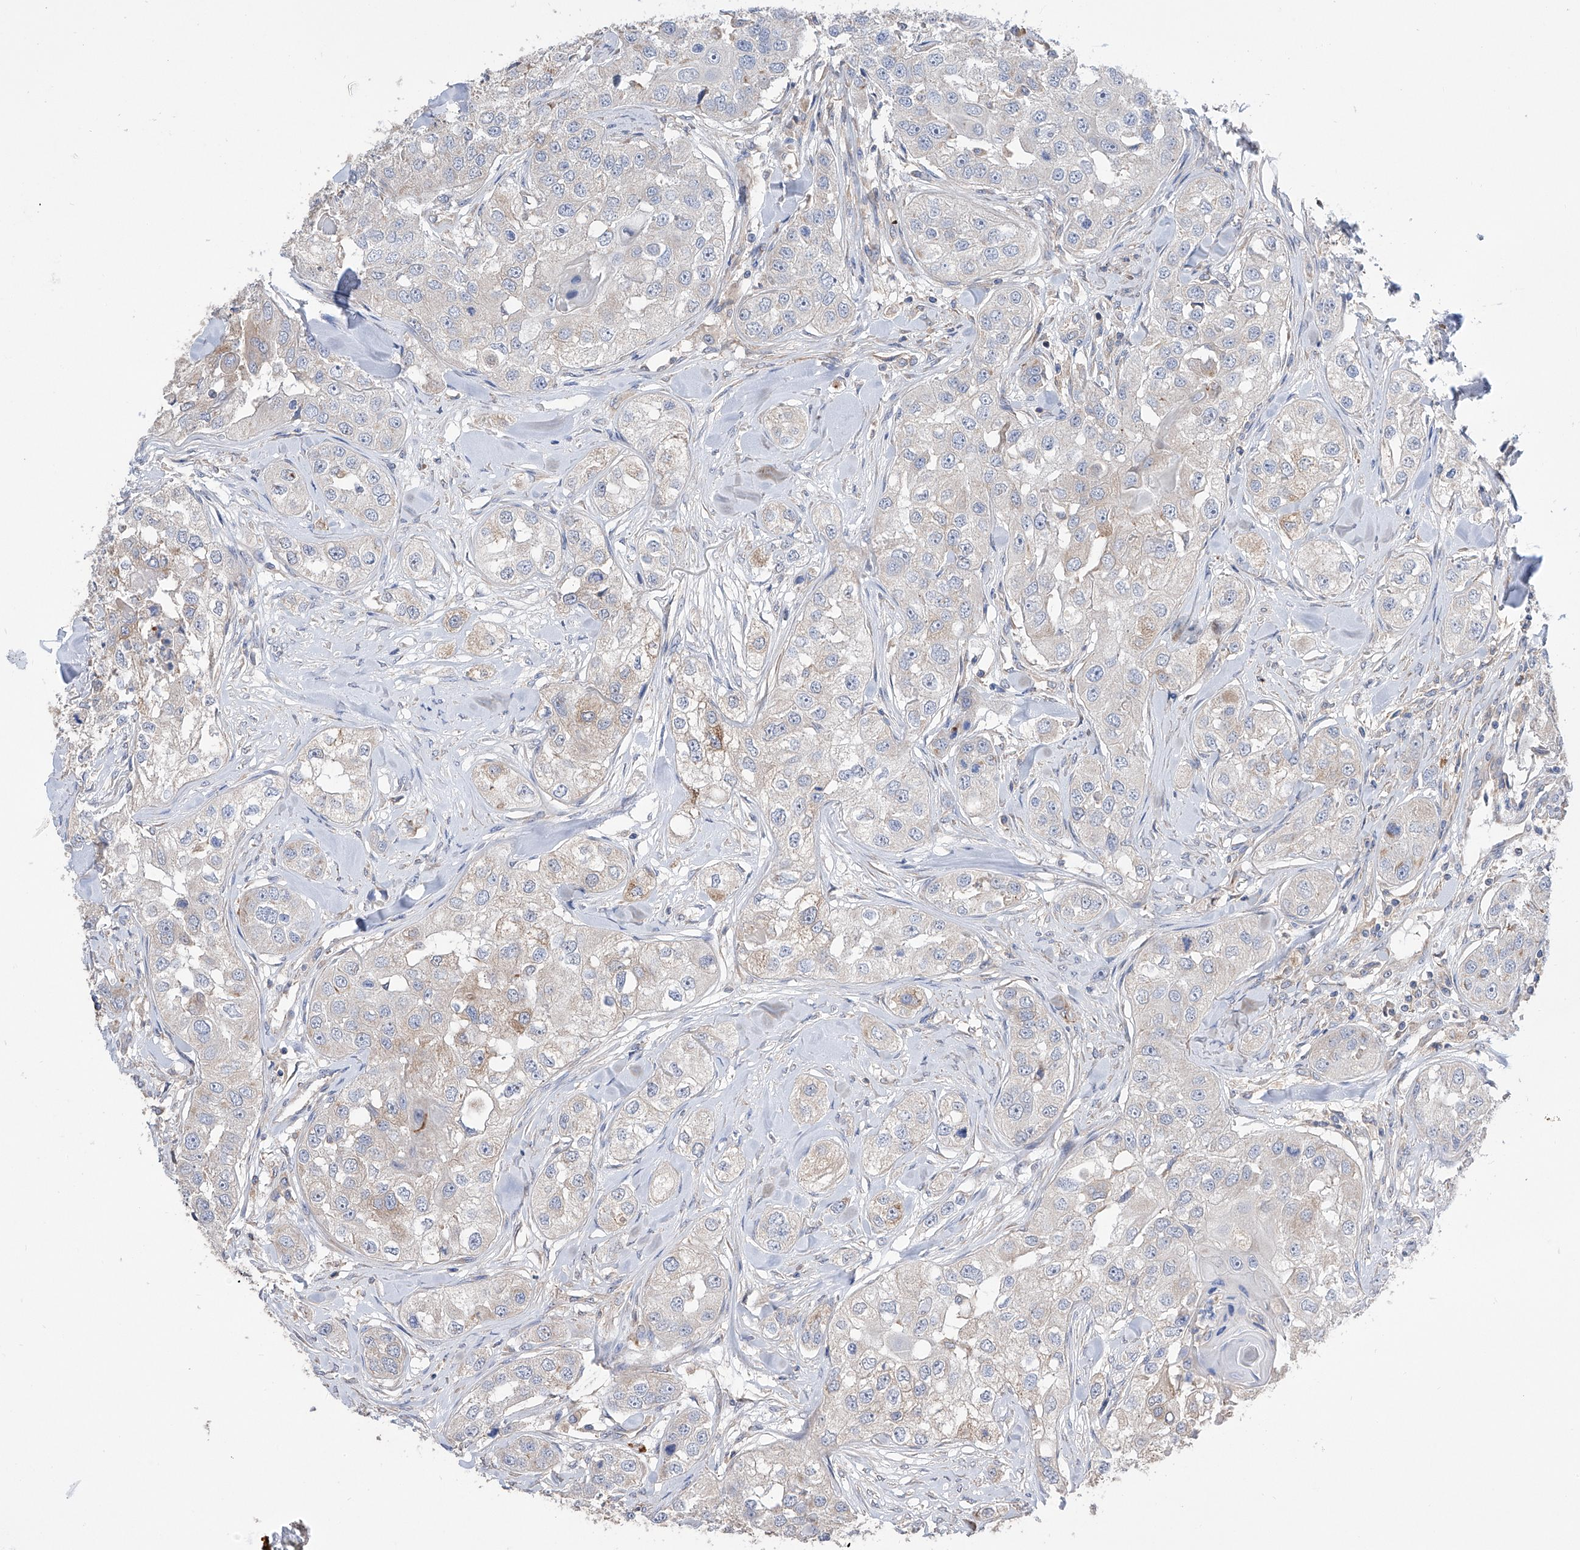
{"staining": {"intensity": "negative", "quantity": "none", "location": "none"}, "tissue": "head and neck cancer", "cell_type": "Tumor cells", "image_type": "cancer", "snomed": [{"axis": "morphology", "description": "Normal tissue, NOS"}, {"axis": "morphology", "description": "Squamous cell carcinoma, NOS"}, {"axis": "topography", "description": "Skeletal muscle"}, {"axis": "topography", "description": "Head-Neck"}], "caption": "IHC photomicrograph of head and neck cancer (squamous cell carcinoma) stained for a protein (brown), which displays no expression in tumor cells.", "gene": "NFATC4", "patient": {"sex": "male", "age": 51}}